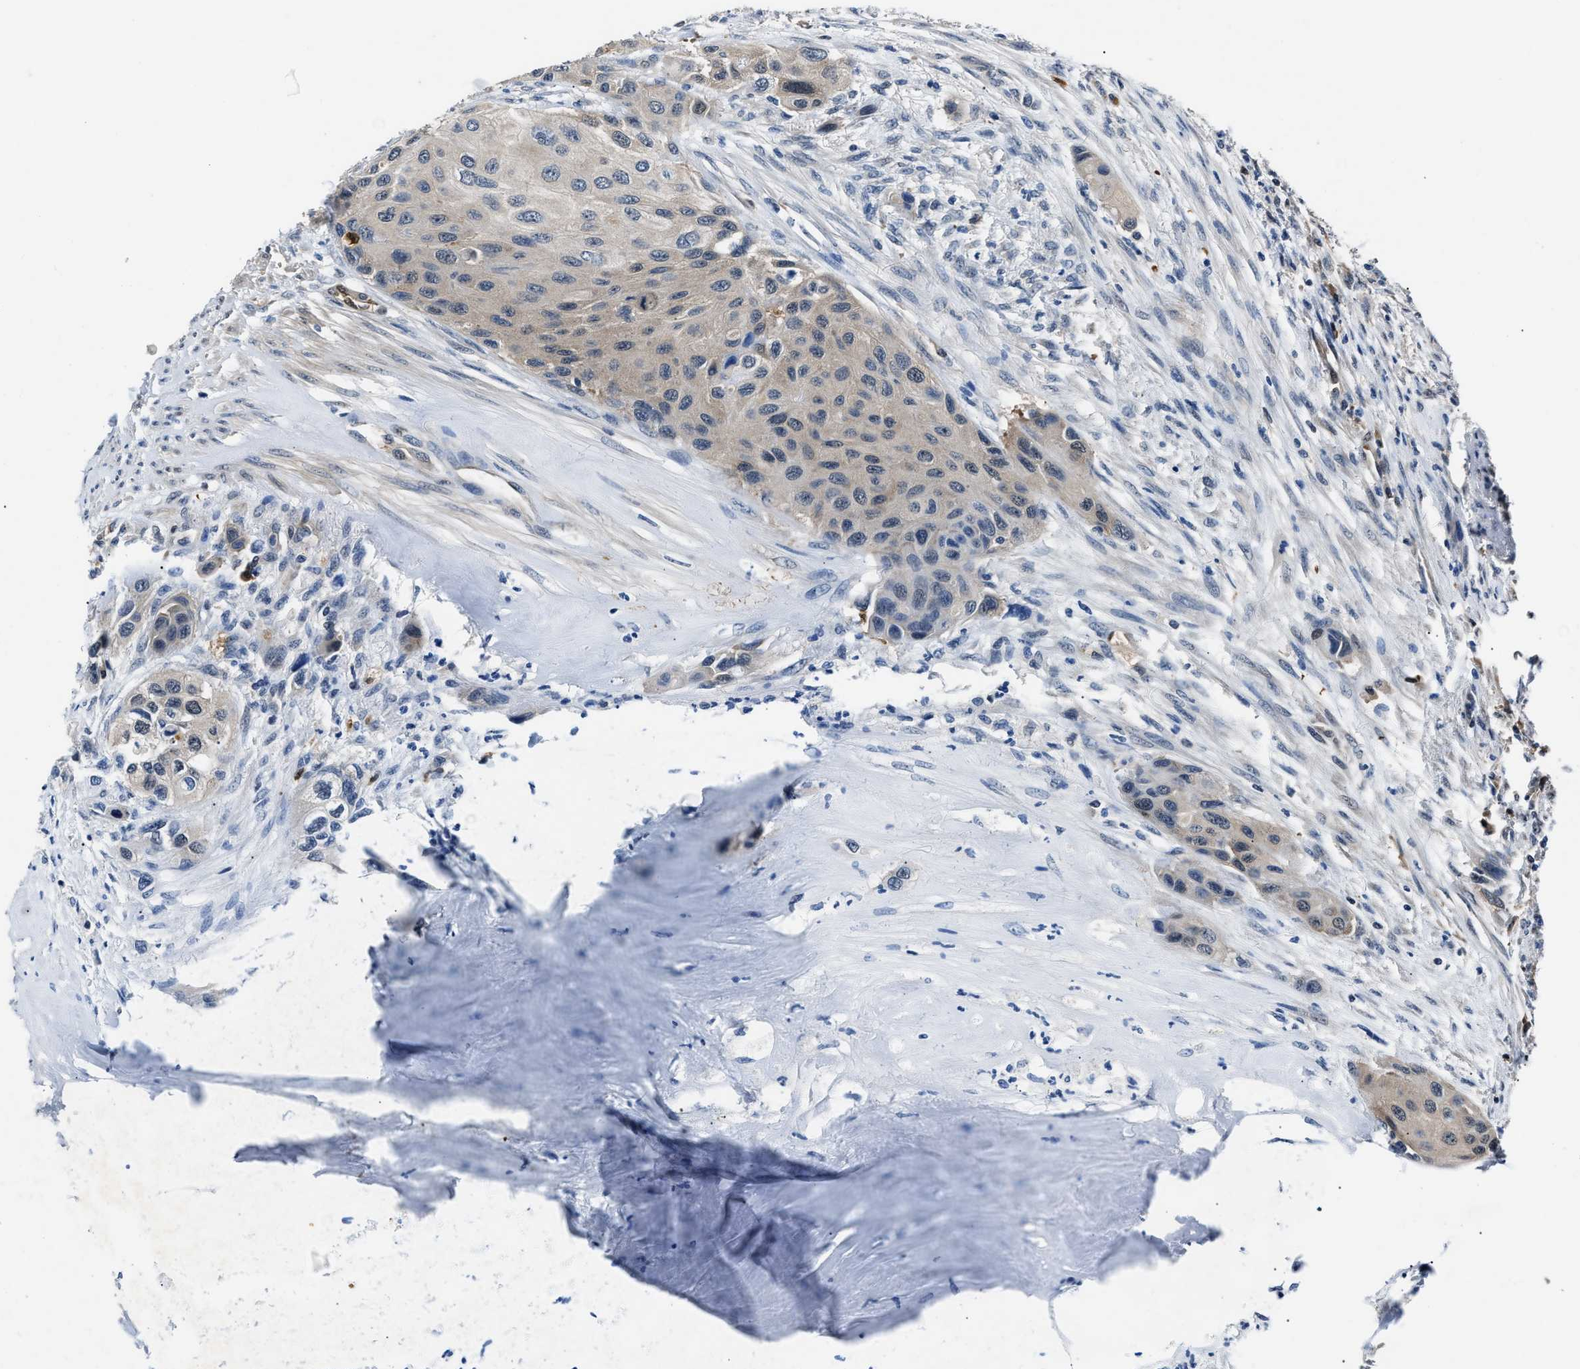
{"staining": {"intensity": "weak", "quantity": ">75%", "location": "cytoplasmic/membranous"}, "tissue": "urothelial cancer", "cell_type": "Tumor cells", "image_type": "cancer", "snomed": [{"axis": "morphology", "description": "Urothelial carcinoma, High grade"}, {"axis": "topography", "description": "Urinary bladder"}], "caption": "High-power microscopy captured an immunohistochemistry image of urothelial carcinoma (high-grade), revealing weak cytoplasmic/membranous positivity in approximately >75% of tumor cells.", "gene": "PPA1", "patient": {"sex": "female", "age": 56}}